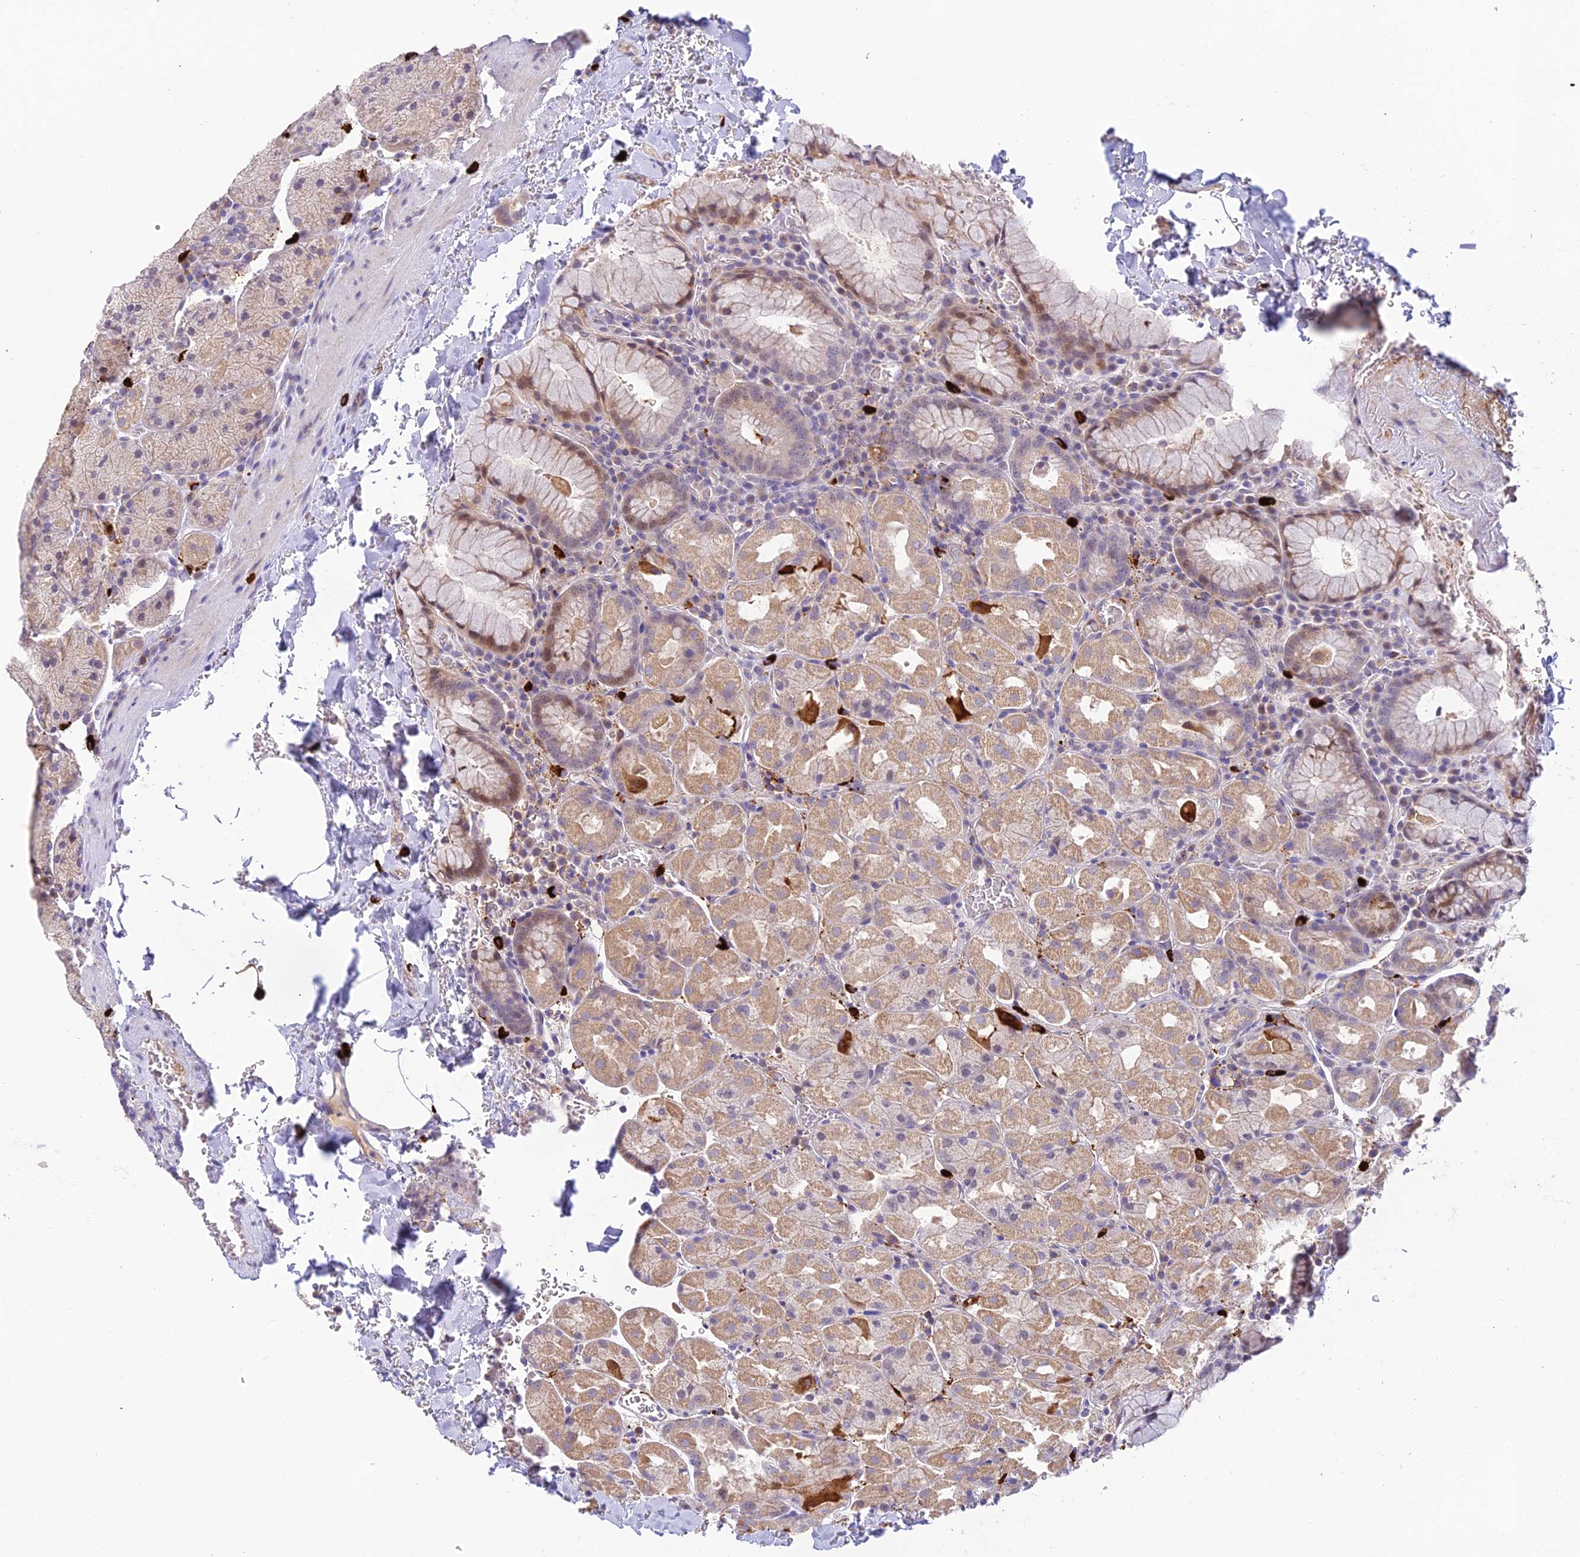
{"staining": {"intensity": "moderate", "quantity": "25%-75%", "location": "cytoplasmic/membranous"}, "tissue": "stomach", "cell_type": "Glandular cells", "image_type": "normal", "snomed": [{"axis": "morphology", "description": "Normal tissue, NOS"}, {"axis": "topography", "description": "Stomach, upper"}, {"axis": "topography", "description": "Stomach, lower"}], "caption": "This micrograph reveals normal stomach stained with immunohistochemistry to label a protein in brown. The cytoplasmic/membranous of glandular cells show moderate positivity for the protein. Nuclei are counter-stained blue.", "gene": "ASPDH", "patient": {"sex": "male", "age": 80}}